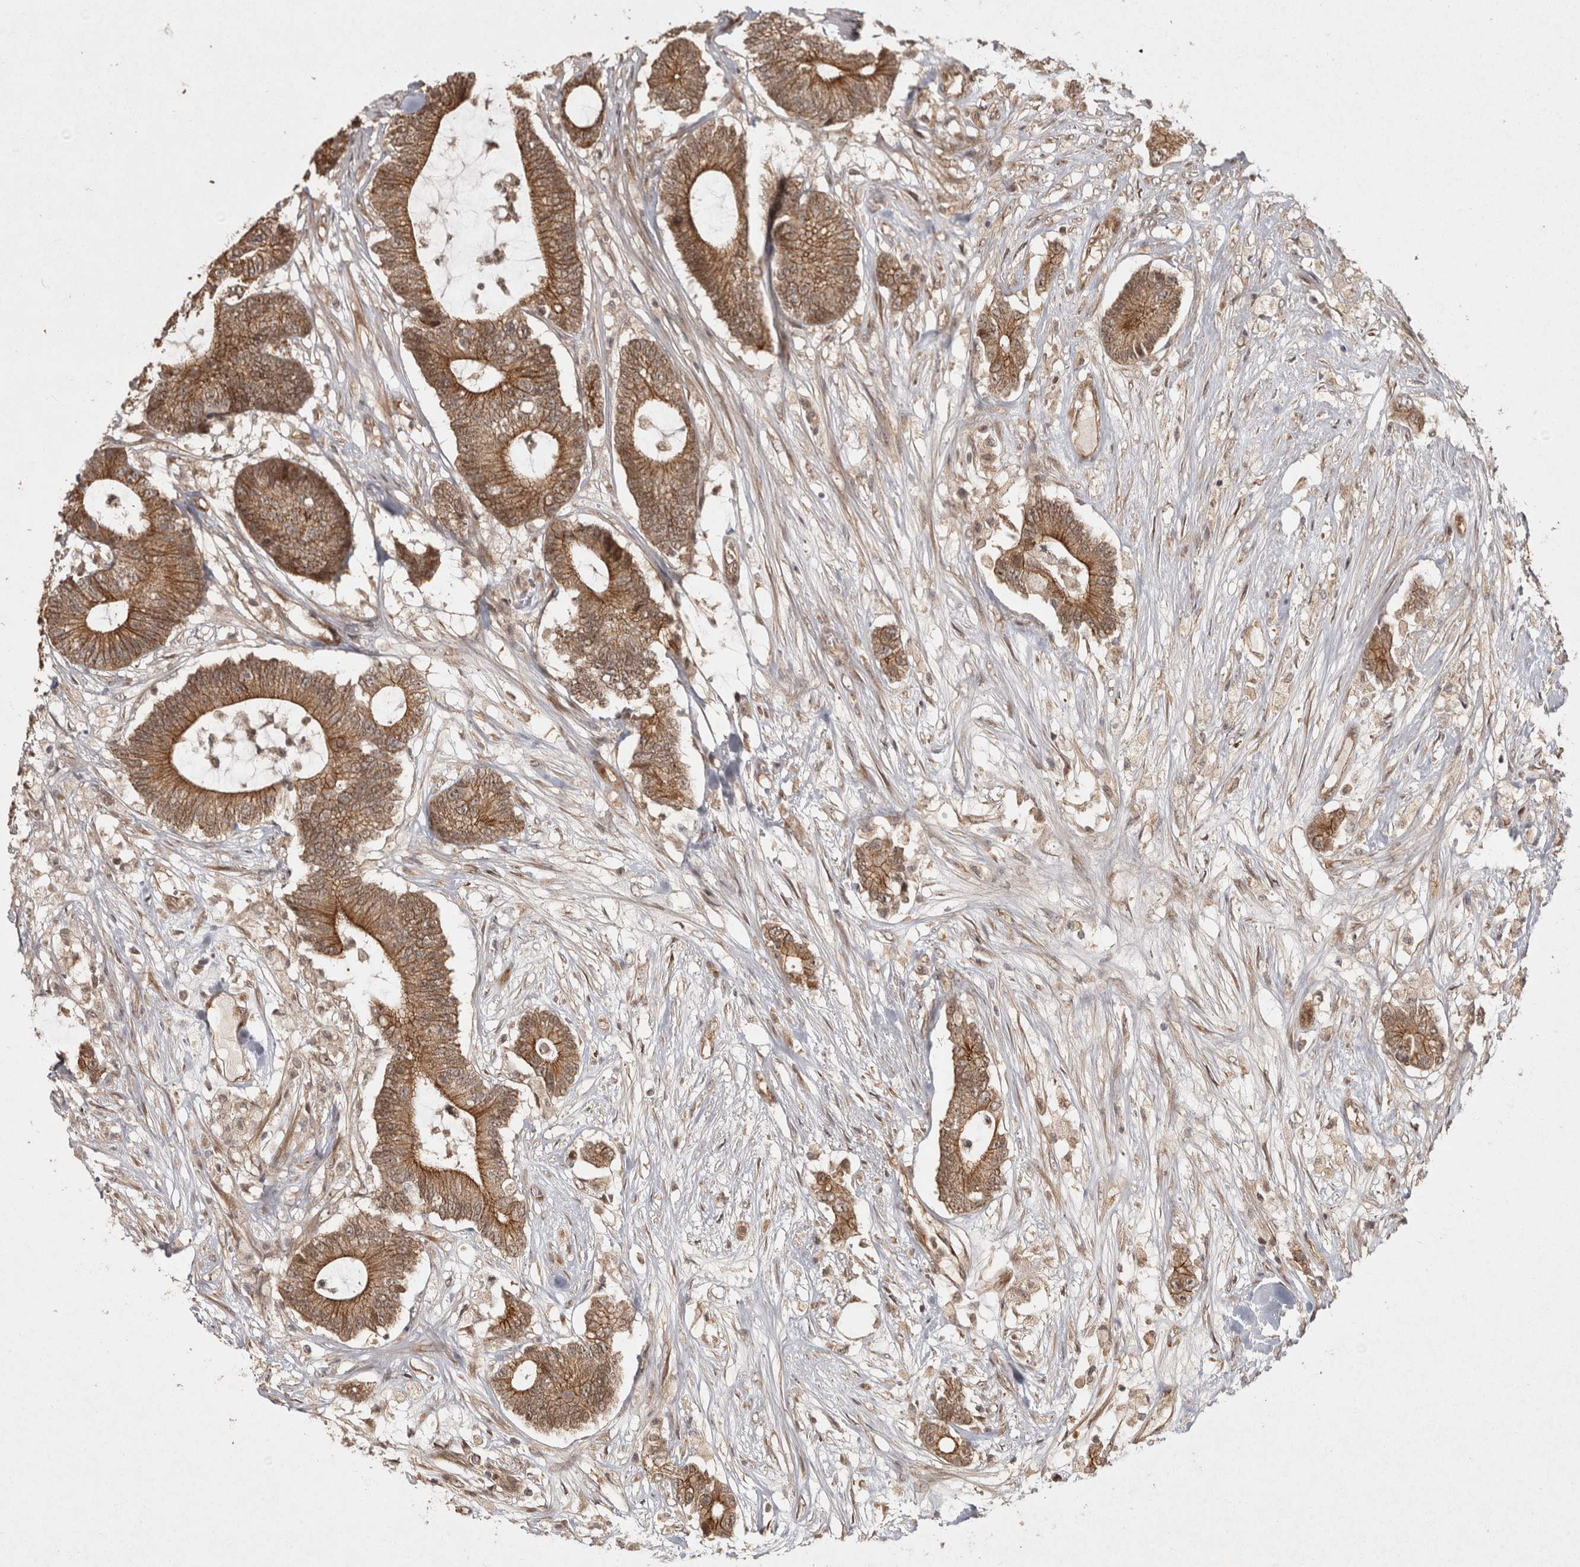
{"staining": {"intensity": "moderate", "quantity": ">75%", "location": "cytoplasmic/membranous"}, "tissue": "colorectal cancer", "cell_type": "Tumor cells", "image_type": "cancer", "snomed": [{"axis": "morphology", "description": "Adenocarcinoma, NOS"}, {"axis": "topography", "description": "Colon"}], "caption": "Brown immunohistochemical staining in colorectal cancer (adenocarcinoma) reveals moderate cytoplasmic/membranous positivity in approximately >75% of tumor cells. (Stains: DAB (3,3'-diaminobenzidine) in brown, nuclei in blue, Microscopy: brightfield microscopy at high magnification).", "gene": "CAMSAP2", "patient": {"sex": "female", "age": 84}}